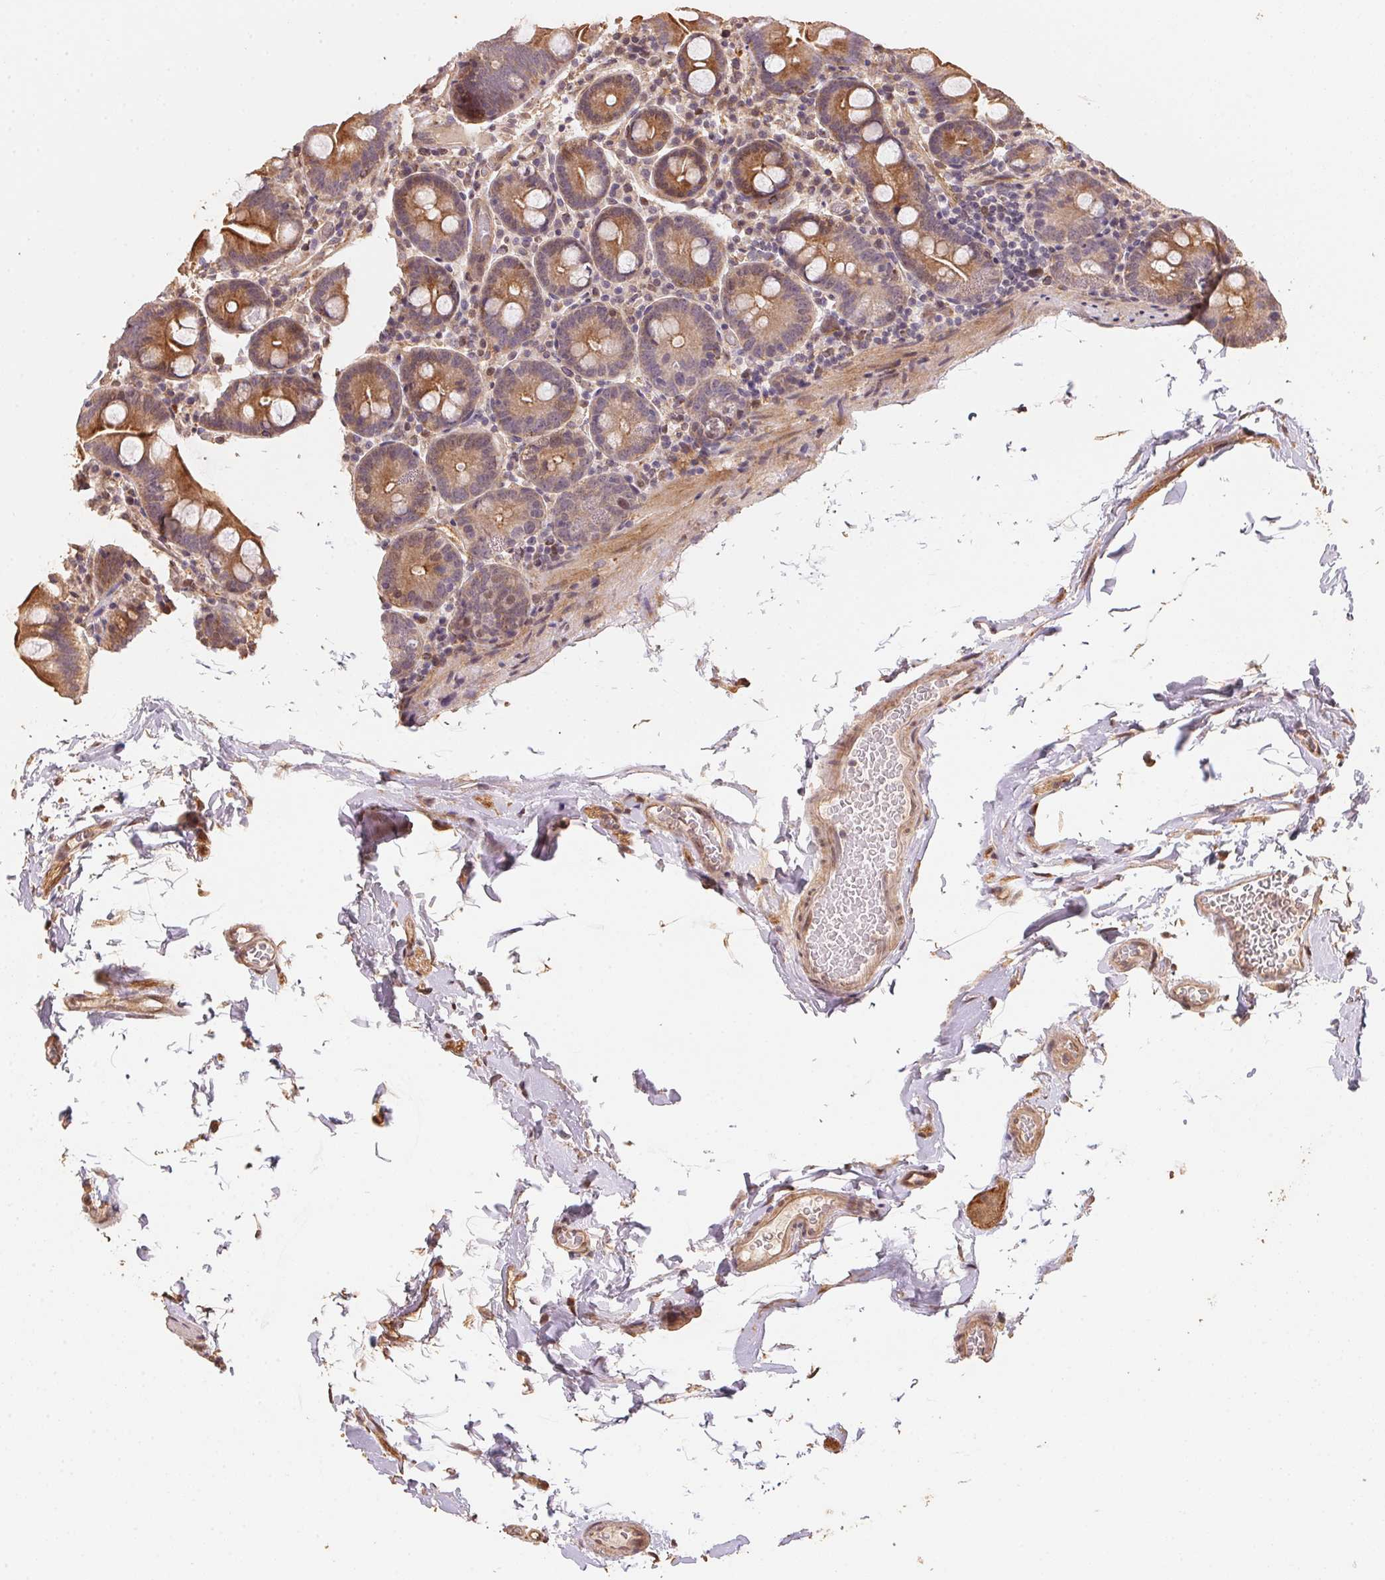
{"staining": {"intensity": "moderate", "quantity": "25%-75%", "location": "cytoplasmic/membranous"}, "tissue": "small intestine", "cell_type": "Glandular cells", "image_type": "normal", "snomed": [{"axis": "morphology", "description": "Normal tissue, NOS"}, {"axis": "topography", "description": "Small intestine"}], "caption": "This image reveals immunohistochemistry (IHC) staining of benign small intestine, with medium moderate cytoplasmic/membranous positivity in about 25%-75% of glandular cells.", "gene": "TMEM222", "patient": {"sex": "female", "age": 68}}